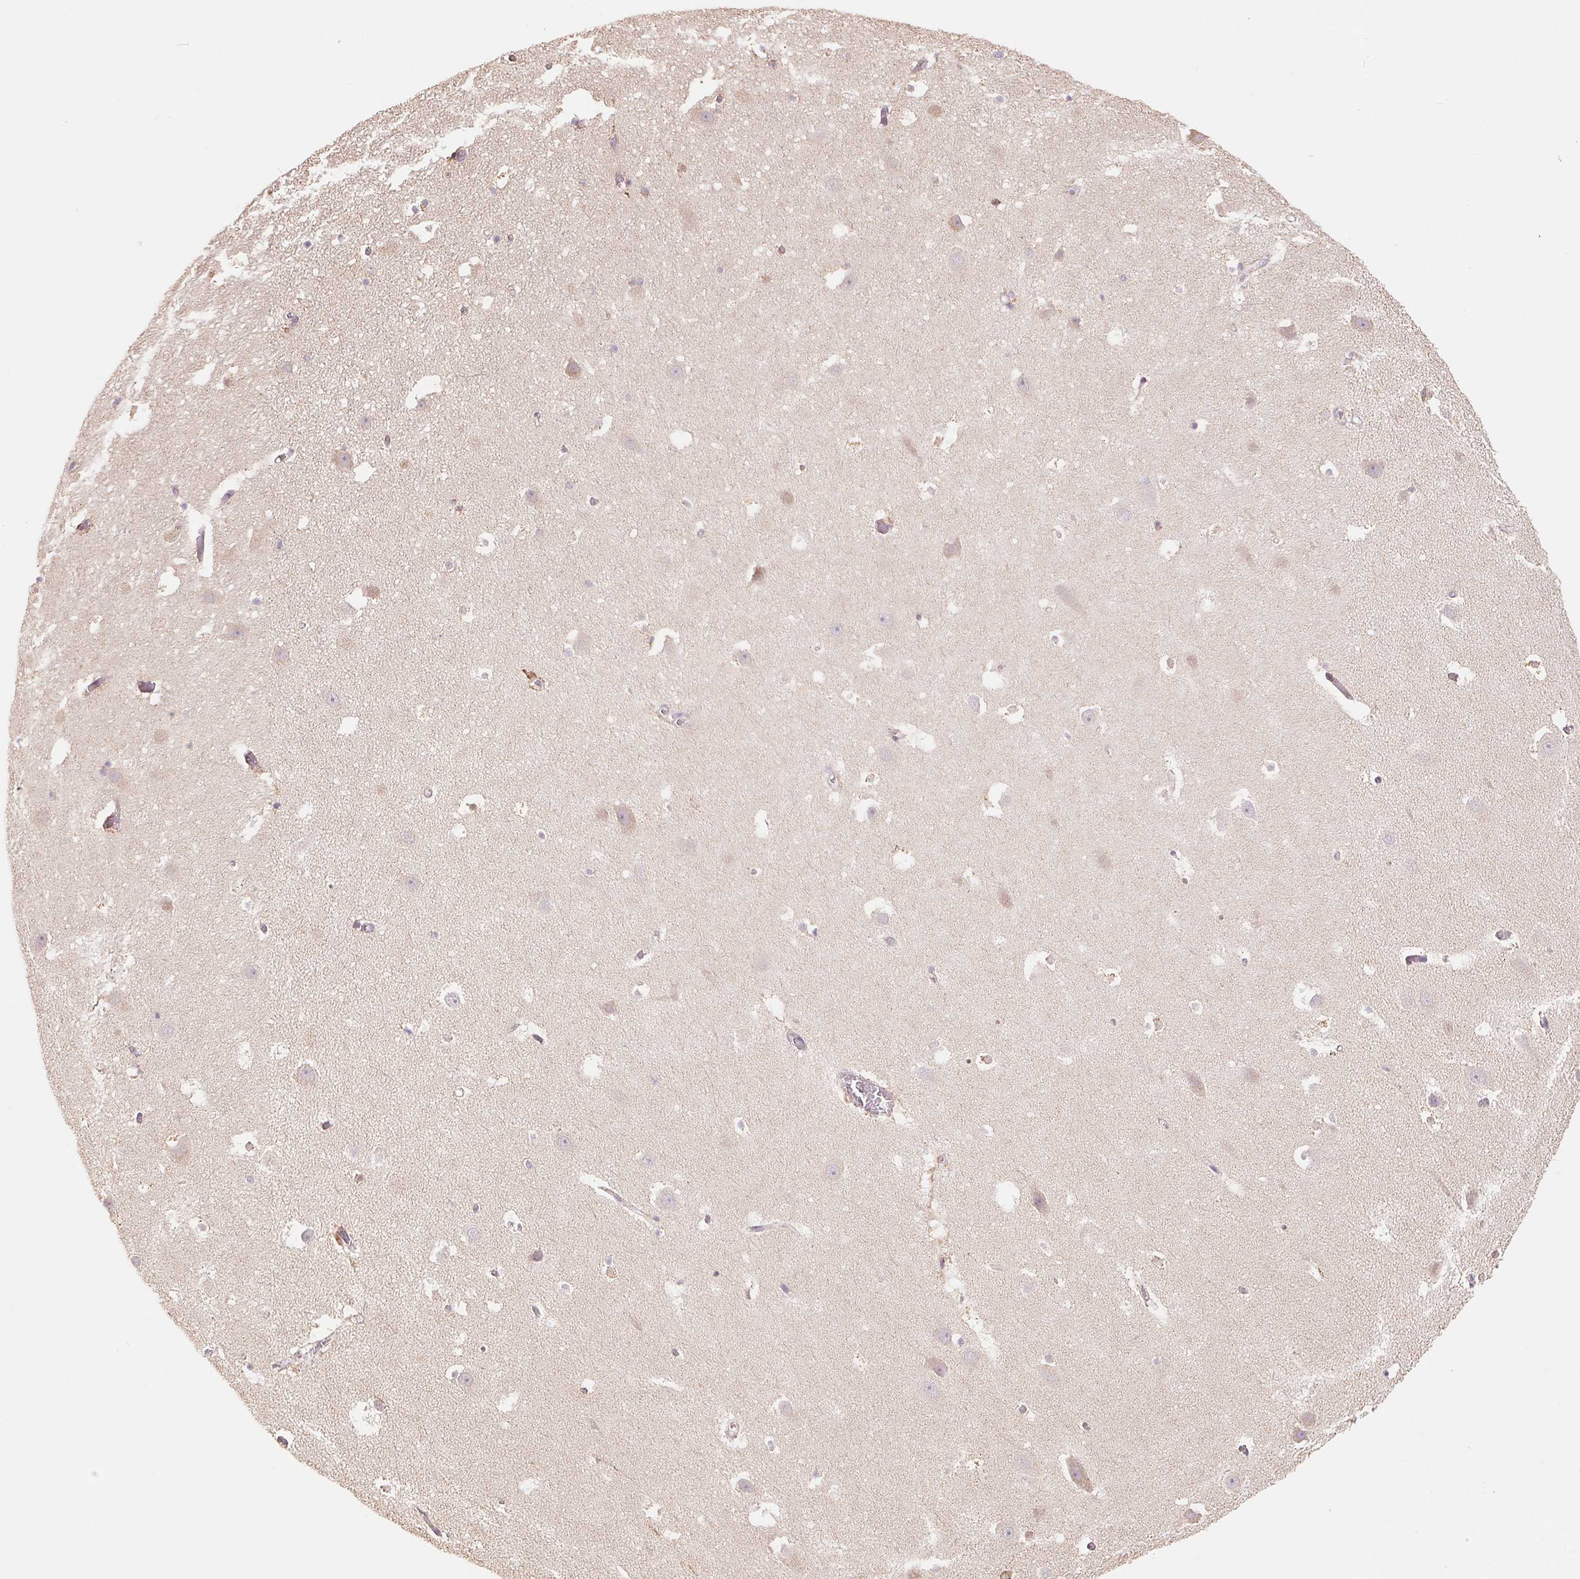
{"staining": {"intensity": "negative", "quantity": "none", "location": "none"}, "tissue": "hippocampus", "cell_type": "Glial cells", "image_type": "normal", "snomed": [{"axis": "morphology", "description": "Normal tissue, NOS"}, {"axis": "topography", "description": "Hippocampus"}], "caption": "Immunohistochemistry image of unremarkable hippocampus: human hippocampus stained with DAB reveals no significant protein staining in glial cells.", "gene": "DGUOK", "patient": {"sex": "male", "age": 26}}